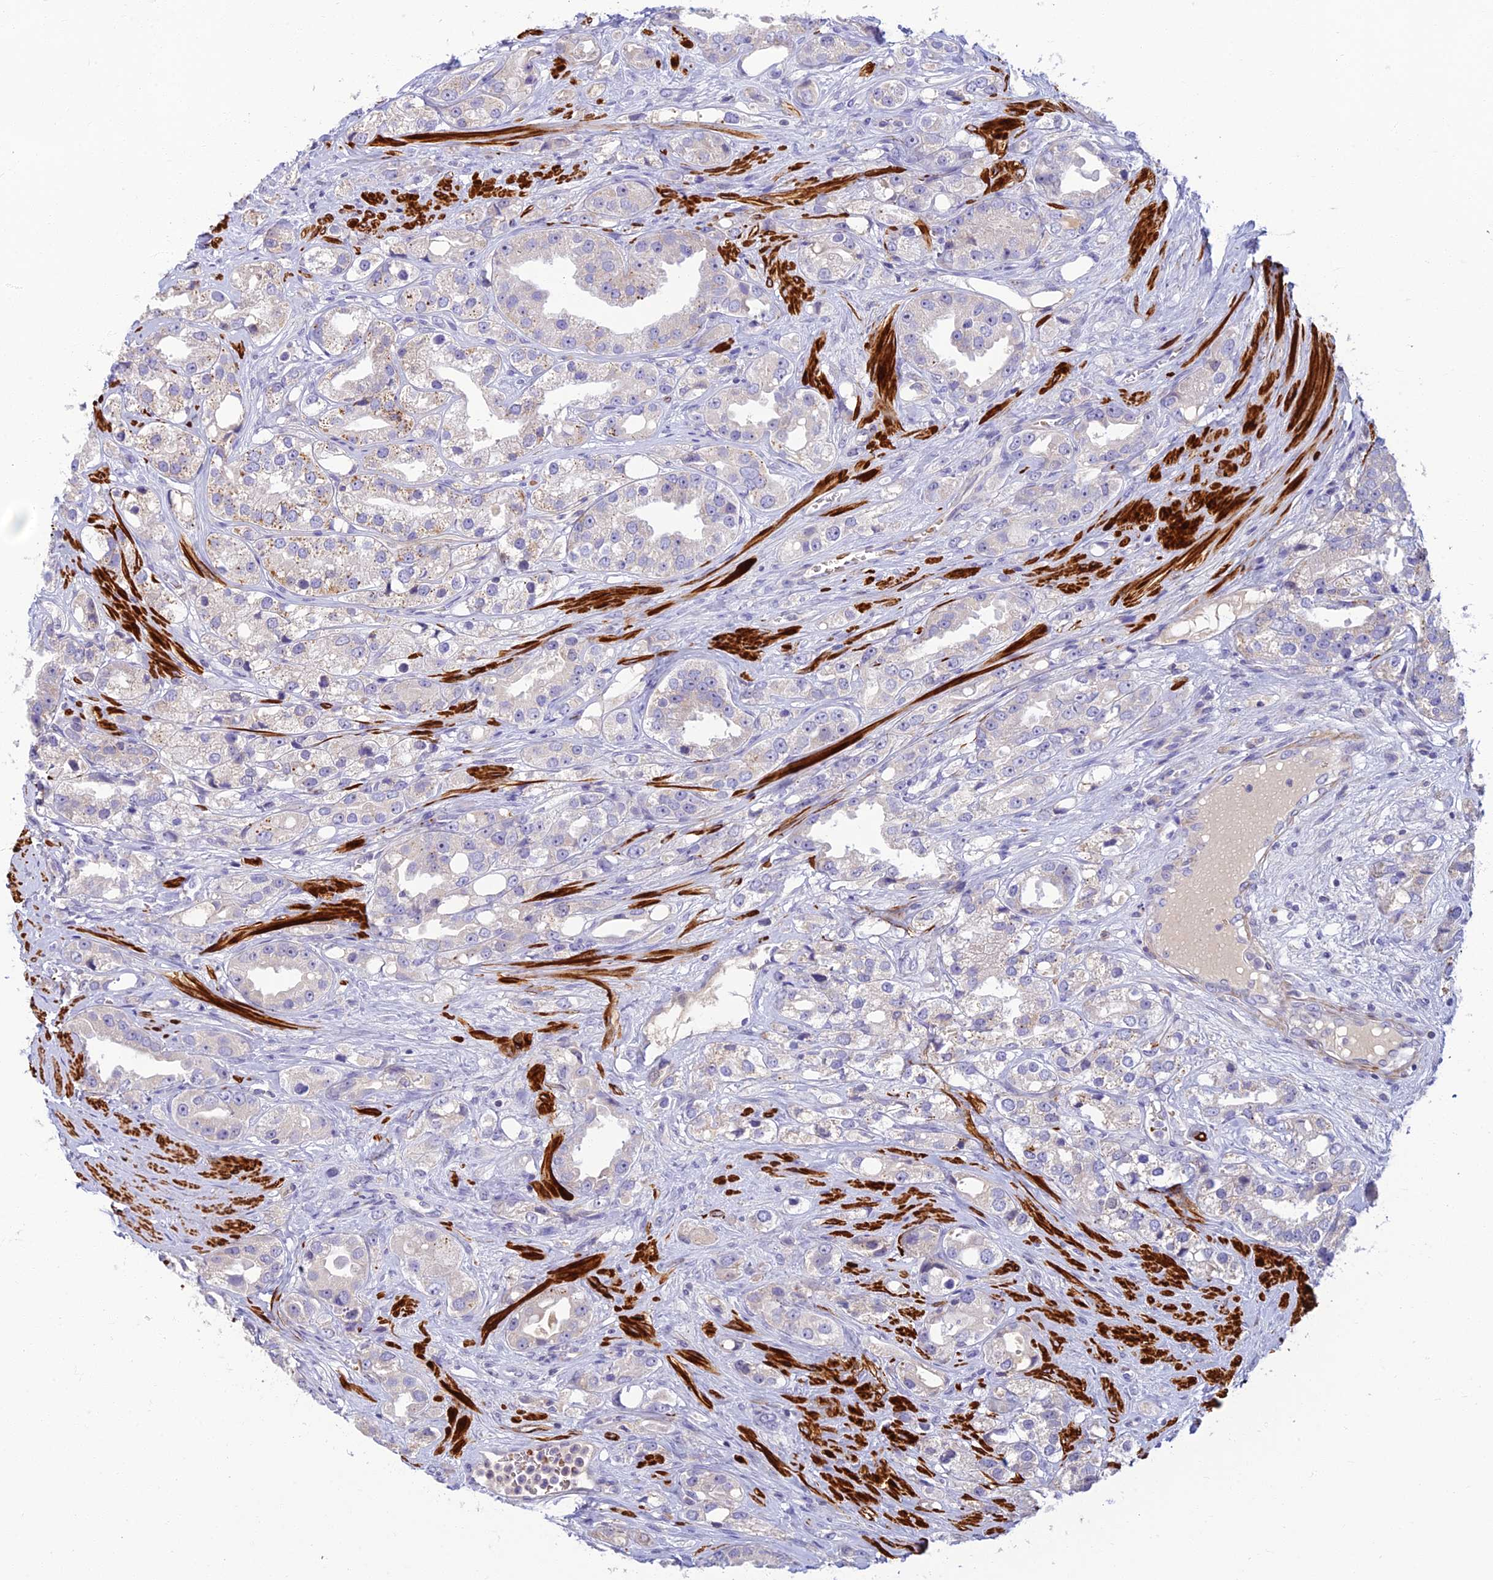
{"staining": {"intensity": "negative", "quantity": "none", "location": "none"}, "tissue": "prostate cancer", "cell_type": "Tumor cells", "image_type": "cancer", "snomed": [{"axis": "morphology", "description": "Adenocarcinoma, NOS"}, {"axis": "topography", "description": "Prostate"}], "caption": "Adenocarcinoma (prostate) was stained to show a protein in brown. There is no significant expression in tumor cells.", "gene": "CLIP4", "patient": {"sex": "male", "age": 79}}